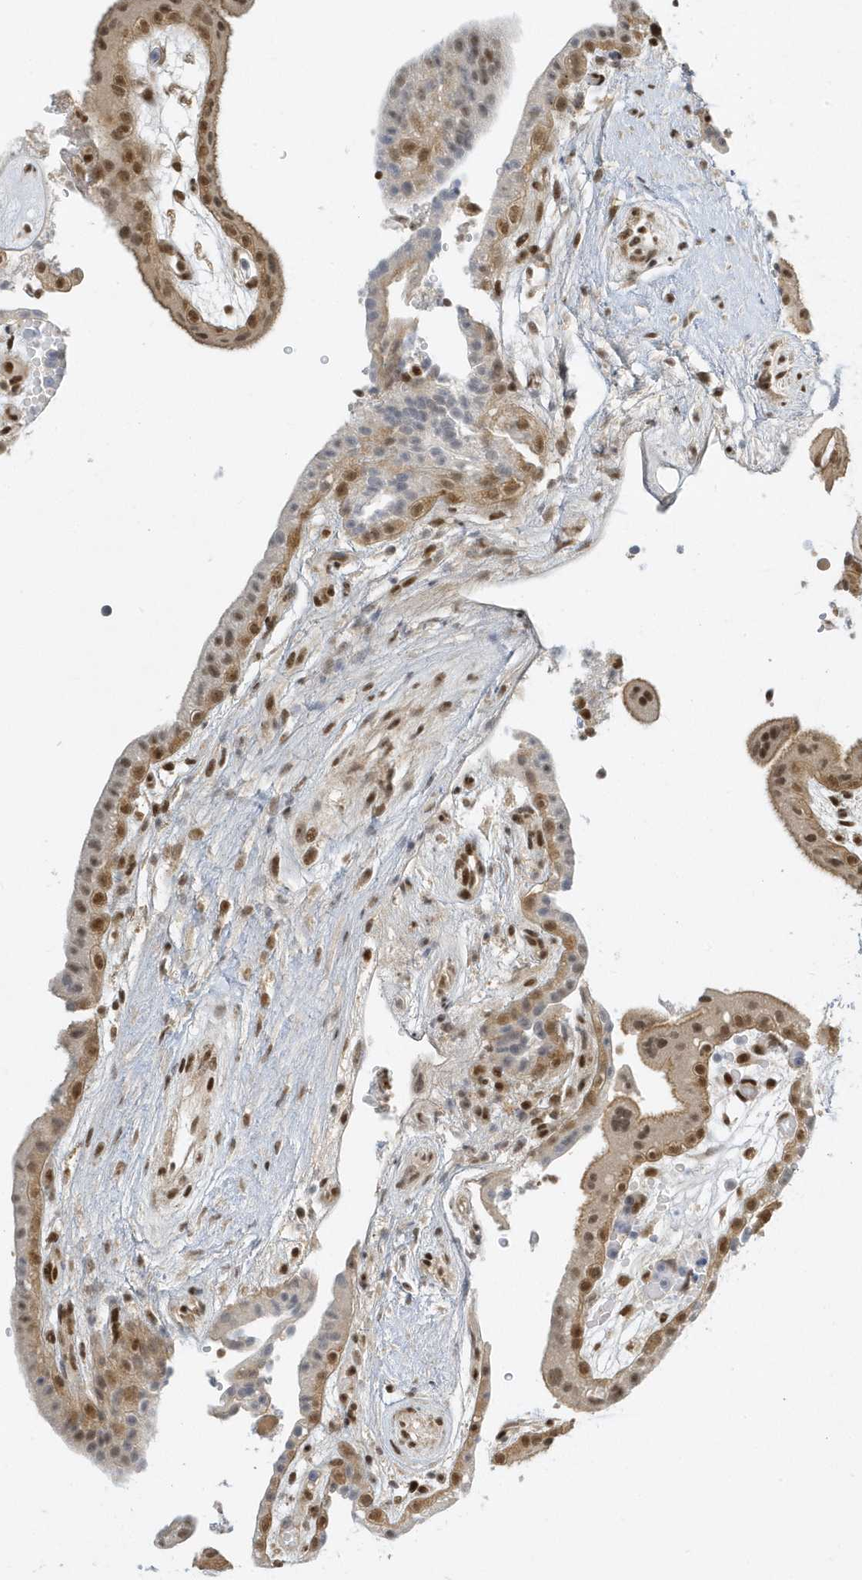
{"staining": {"intensity": "moderate", "quantity": ">75%", "location": "cytoplasmic/membranous,nuclear"}, "tissue": "placenta", "cell_type": "Decidual cells", "image_type": "normal", "snomed": [{"axis": "morphology", "description": "Normal tissue, NOS"}, {"axis": "topography", "description": "Placenta"}], "caption": "A medium amount of moderate cytoplasmic/membranous,nuclear staining is identified in approximately >75% of decidual cells in normal placenta. (DAB IHC, brown staining for protein, blue staining for nuclei).", "gene": "ZNF740", "patient": {"sex": "female", "age": 18}}